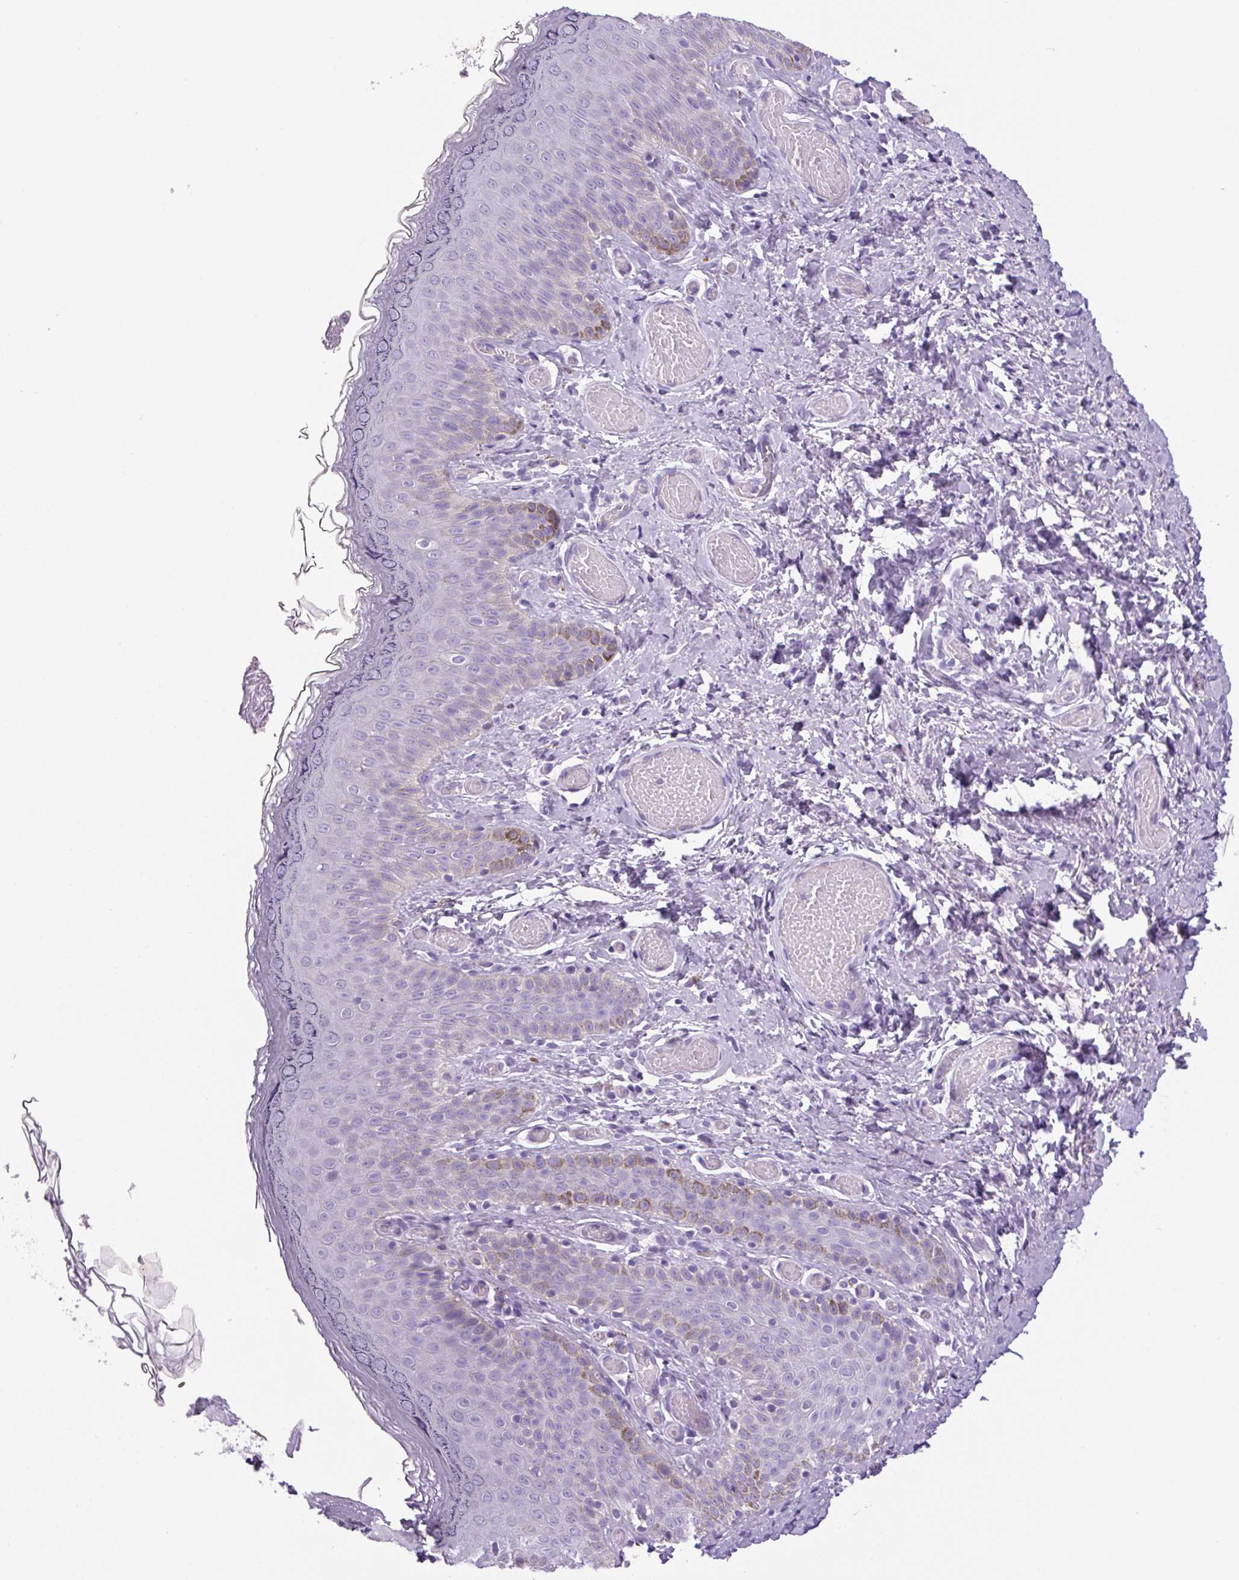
{"staining": {"intensity": "moderate", "quantity": "<25%", "location": "cytoplasmic/membranous"}, "tissue": "skin", "cell_type": "Epidermal cells", "image_type": "normal", "snomed": [{"axis": "morphology", "description": "Normal tissue, NOS"}, {"axis": "topography", "description": "Anal"}], "caption": "Skin stained for a protein displays moderate cytoplasmic/membranous positivity in epidermal cells. Using DAB (3,3'-diaminobenzidine) (brown) and hematoxylin (blue) stains, captured at high magnification using brightfield microscopy.", "gene": "CHGA", "patient": {"sex": "female", "age": 40}}